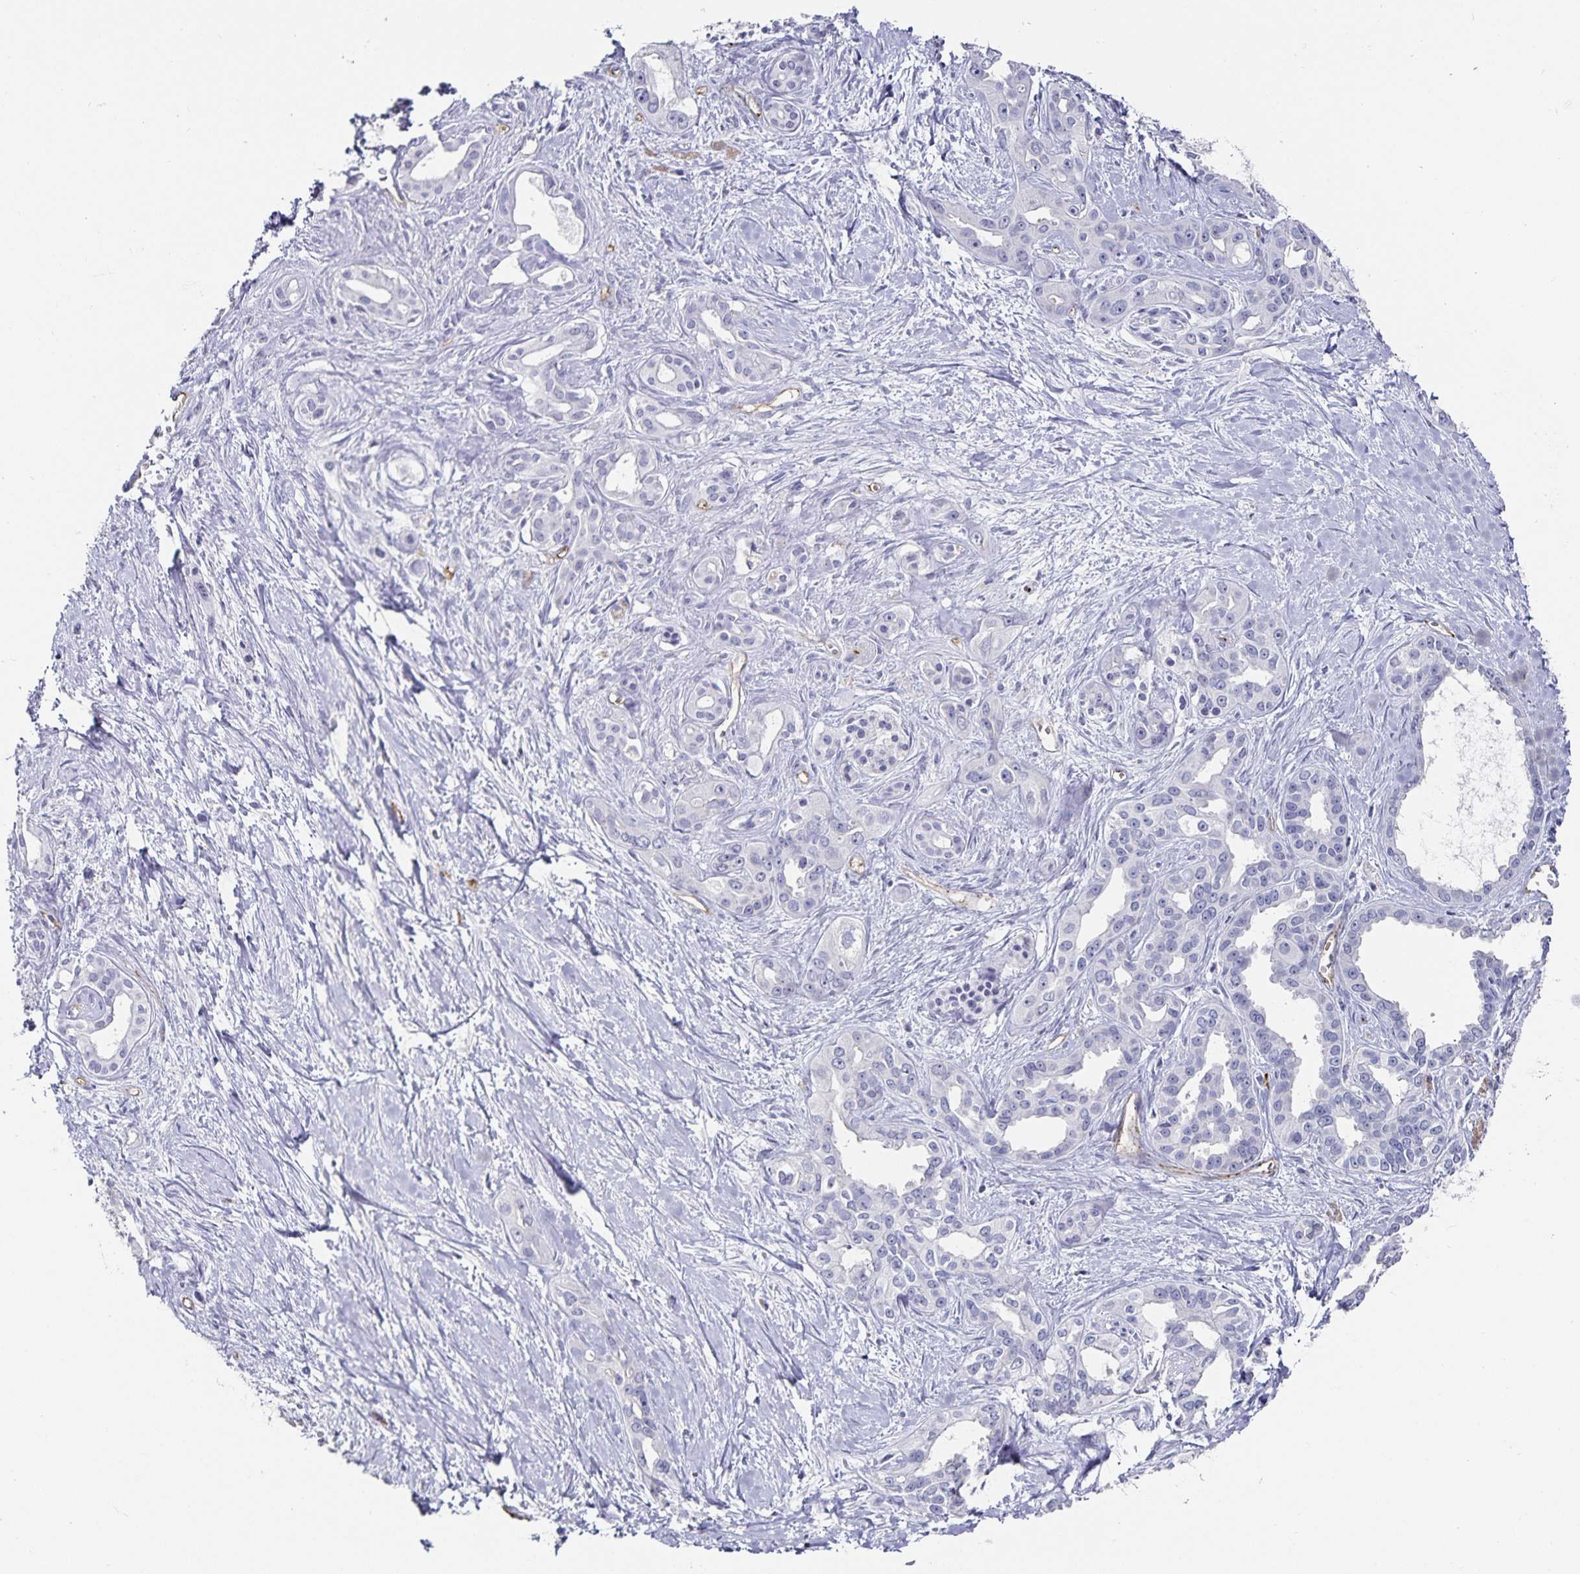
{"staining": {"intensity": "negative", "quantity": "none", "location": "none"}, "tissue": "pancreatic cancer", "cell_type": "Tumor cells", "image_type": "cancer", "snomed": [{"axis": "morphology", "description": "Adenocarcinoma, NOS"}, {"axis": "topography", "description": "Pancreas"}], "caption": "An image of human adenocarcinoma (pancreatic) is negative for staining in tumor cells.", "gene": "PODXL", "patient": {"sex": "female", "age": 50}}